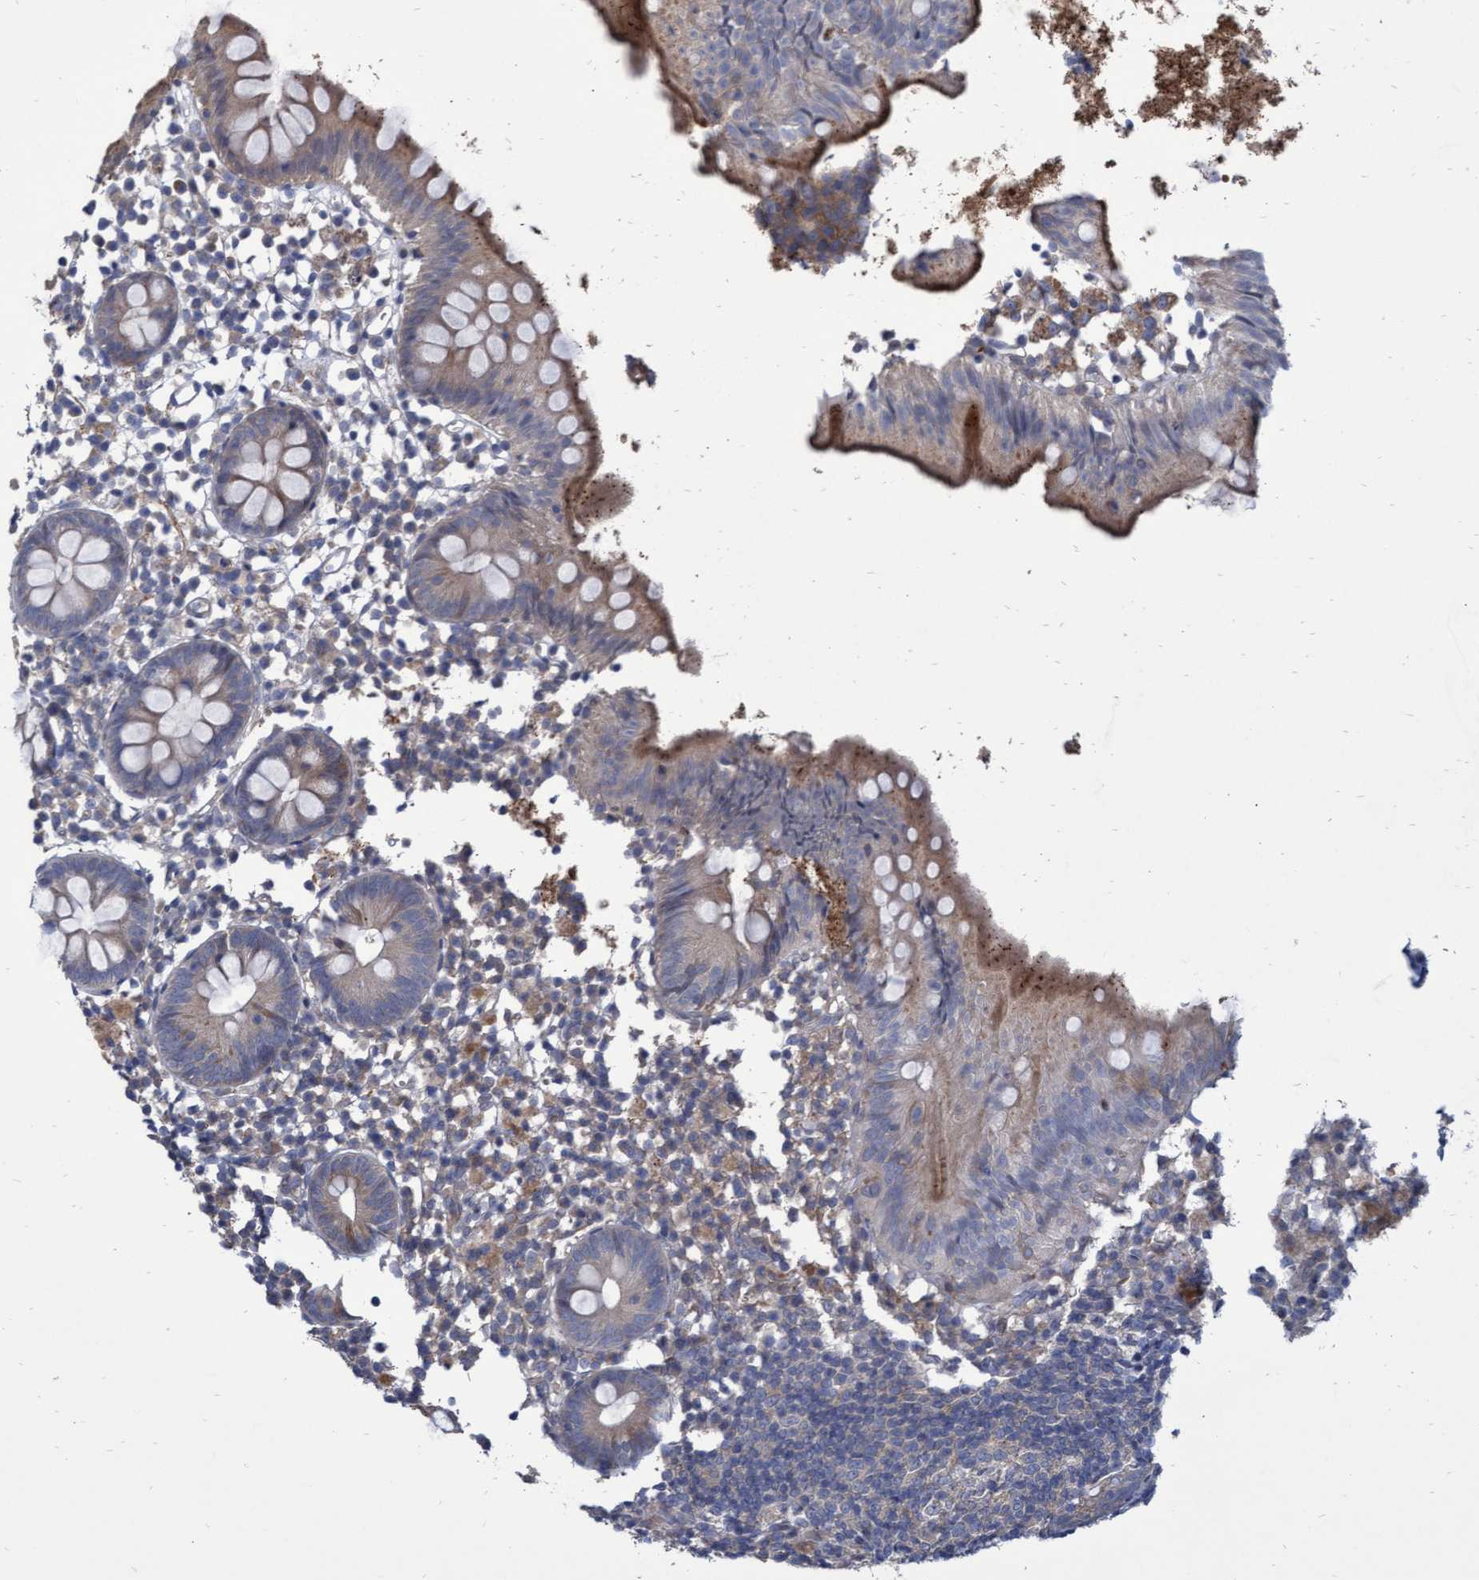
{"staining": {"intensity": "weak", "quantity": "<25%", "location": "cytoplasmic/membranous"}, "tissue": "appendix", "cell_type": "Glandular cells", "image_type": "normal", "snomed": [{"axis": "morphology", "description": "Normal tissue, NOS"}, {"axis": "topography", "description": "Appendix"}], "caption": "Immunohistochemistry of normal appendix reveals no staining in glandular cells. (Immunohistochemistry, brightfield microscopy, high magnification).", "gene": "ABCF2", "patient": {"sex": "female", "age": 20}}